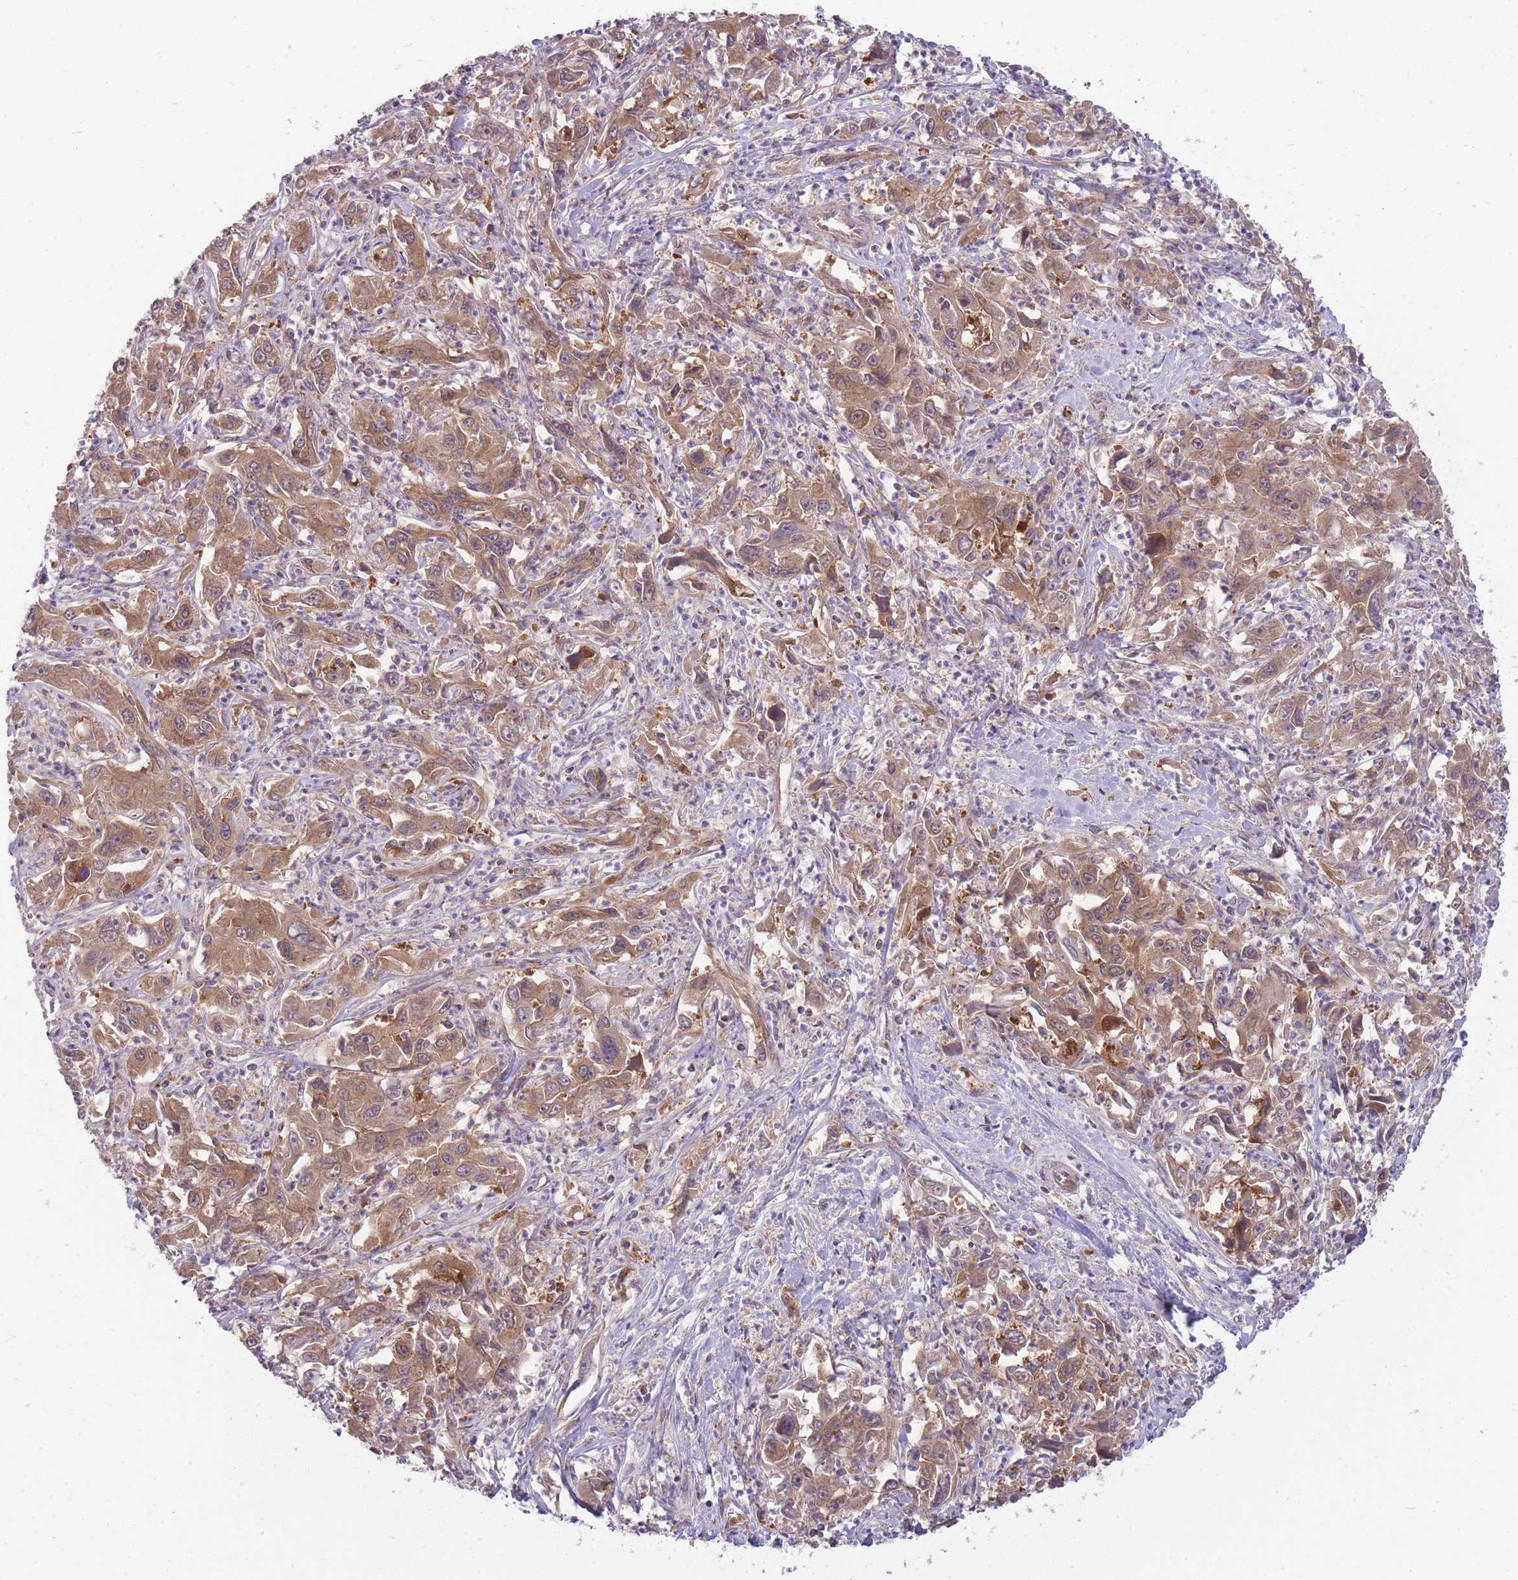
{"staining": {"intensity": "moderate", "quantity": ">75%", "location": "cytoplasmic/membranous"}, "tissue": "liver cancer", "cell_type": "Tumor cells", "image_type": "cancer", "snomed": [{"axis": "morphology", "description": "Carcinoma, Hepatocellular, NOS"}, {"axis": "topography", "description": "Liver"}], "caption": "High-power microscopy captured an immunohistochemistry (IHC) image of hepatocellular carcinoma (liver), revealing moderate cytoplasmic/membranous expression in approximately >75% of tumor cells.", "gene": "PFDN6", "patient": {"sex": "male", "age": 63}}